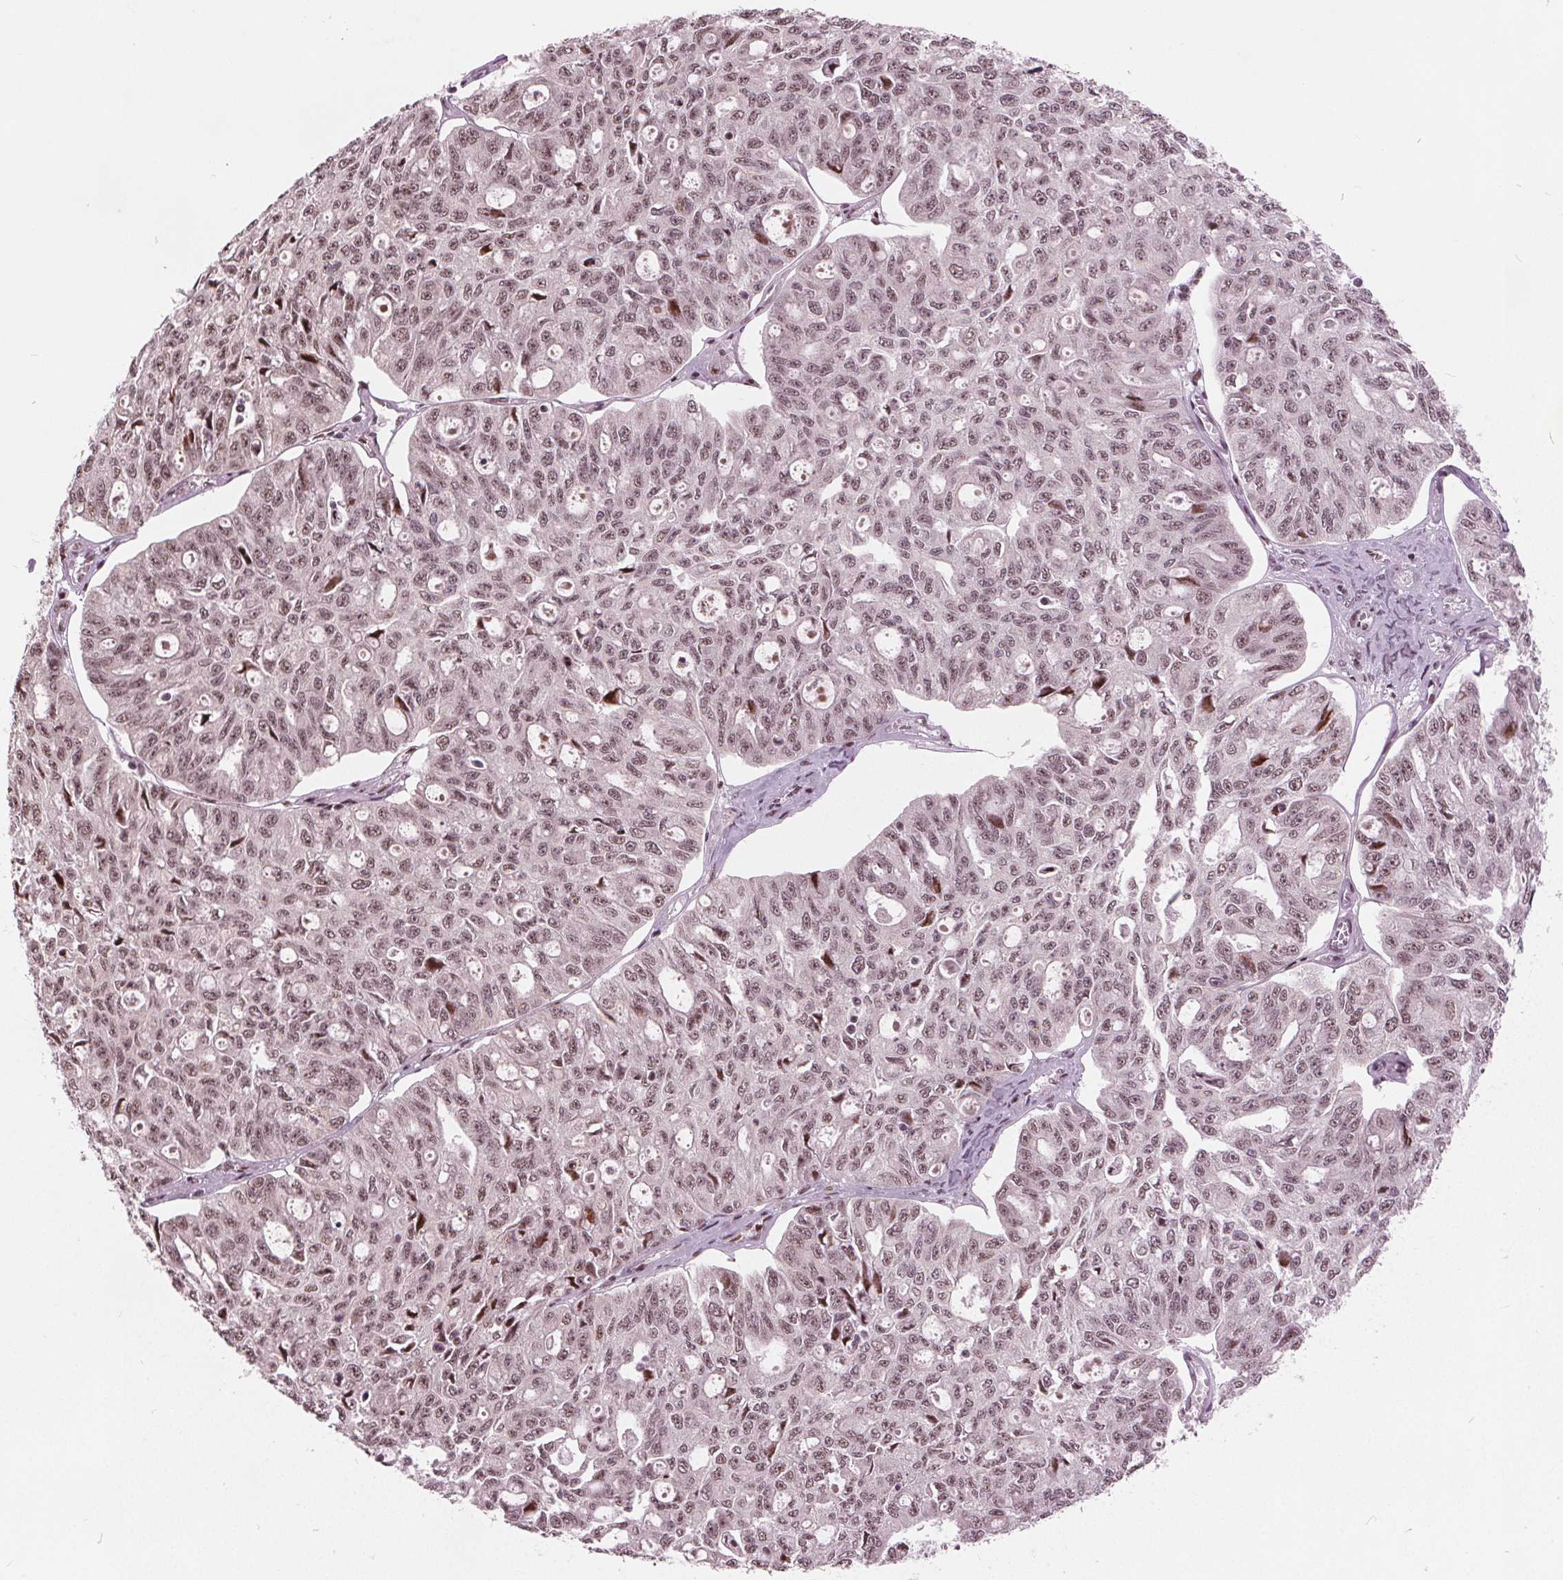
{"staining": {"intensity": "moderate", "quantity": ">75%", "location": "nuclear"}, "tissue": "ovarian cancer", "cell_type": "Tumor cells", "image_type": "cancer", "snomed": [{"axis": "morphology", "description": "Carcinoma, endometroid"}, {"axis": "topography", "description": "Ovary"}], "caption": "Immunohistochemistry (IHC) (DAB) staining of endometroid carcinoma (ovarian) reveals moderate nuclear protein expression in approximately >75% of tumor cells.", "gene": "TTC34", "patient": {"sex": "female", "age": 65}}